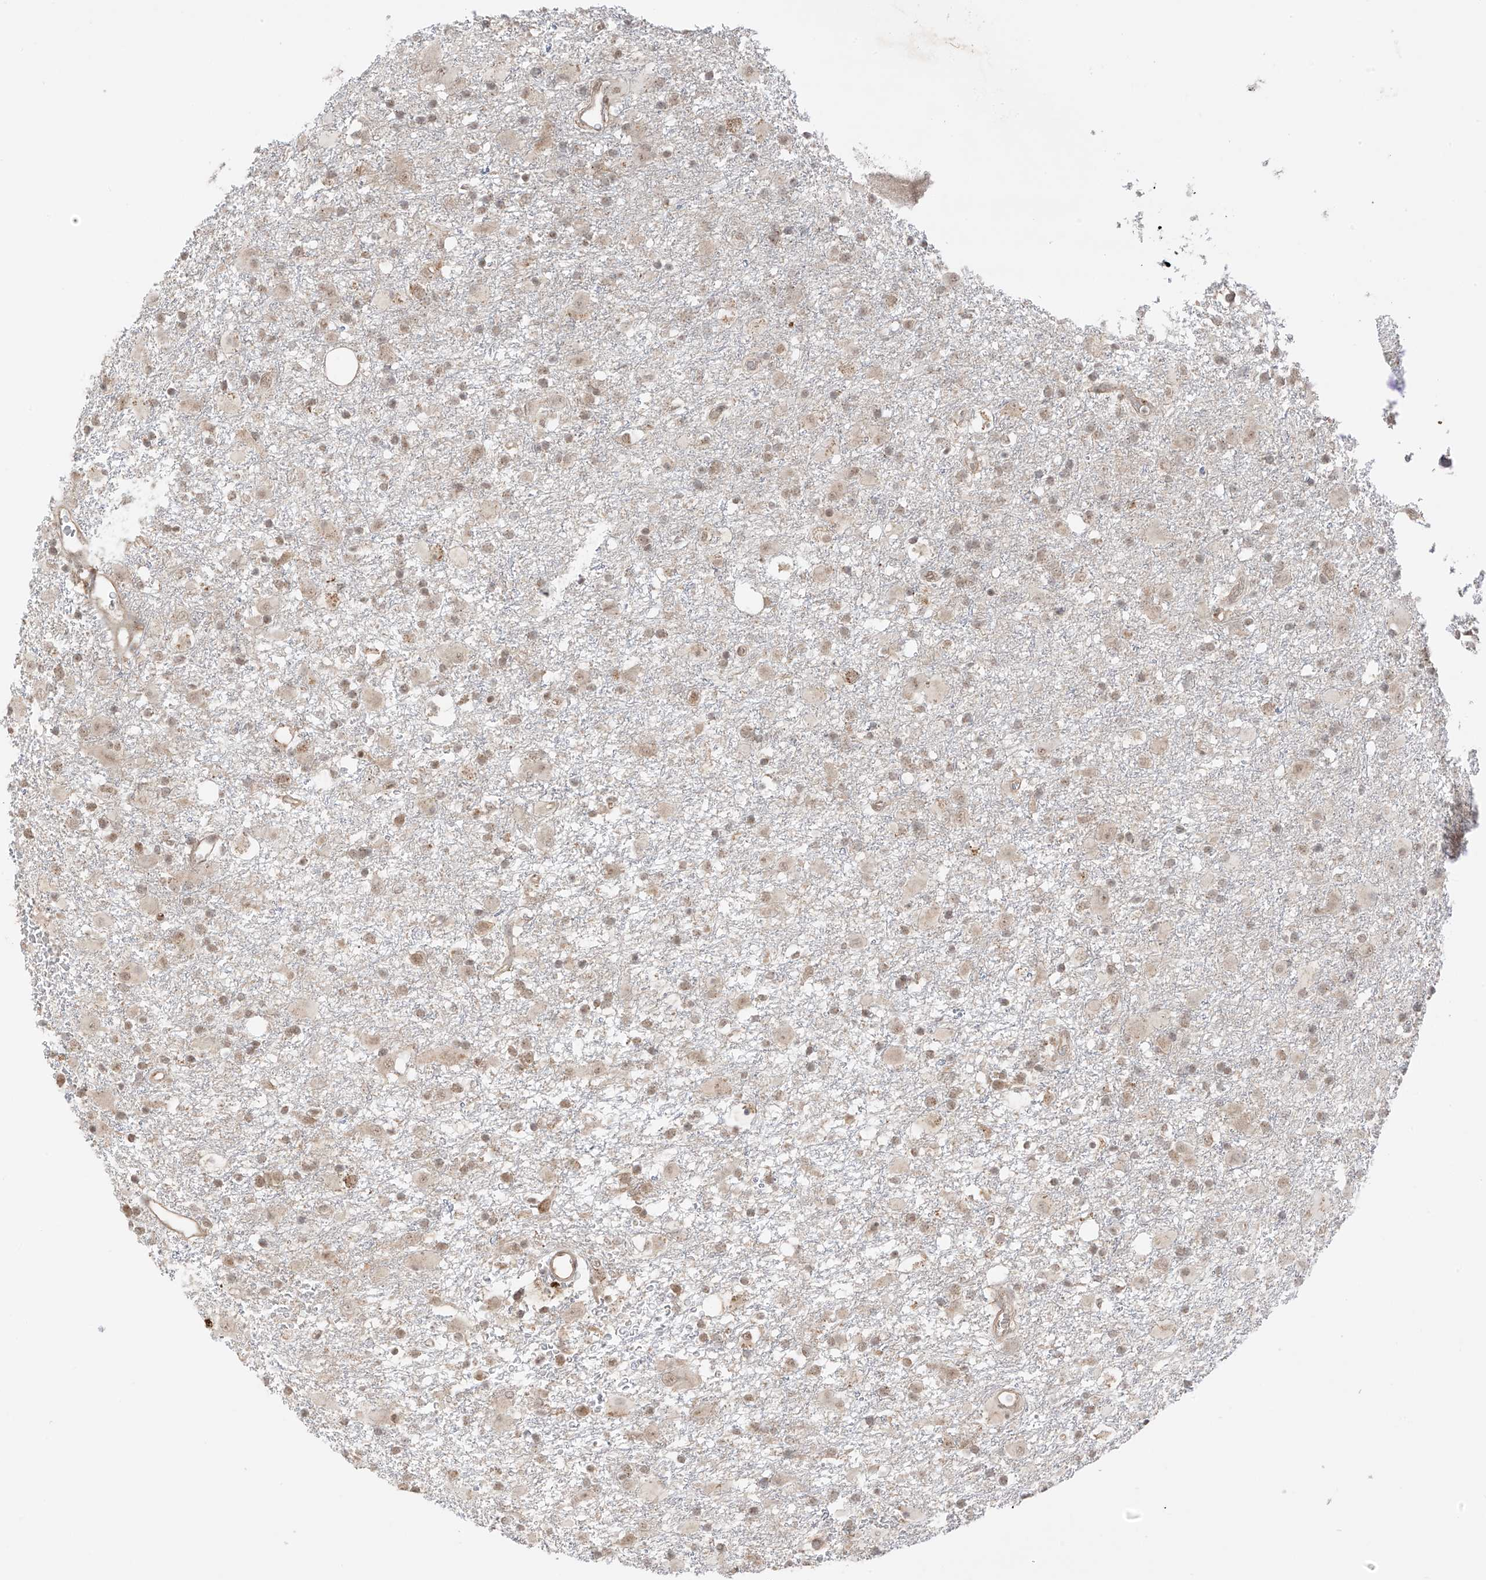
{"staining": {"intensity": "weak", "quantity": "25%-75%", "location": "nuclear"}, "tissue": "glioma", "cell_type": "Tumor cells", "image_type": "cancer", "snomed": [{"axis": "morphology", "description": "Glioma, malignant, Low grade"}, {"axis": "topography", "description": "Brain"}], "caption": "Immunohistochemistry (IHC) of human glioma shows low levels of weak nuclear staining in approximately 25%-75% of tumor cells.", "gene": "N4BP3", "patient": {"sex": "male", "age": 65}}